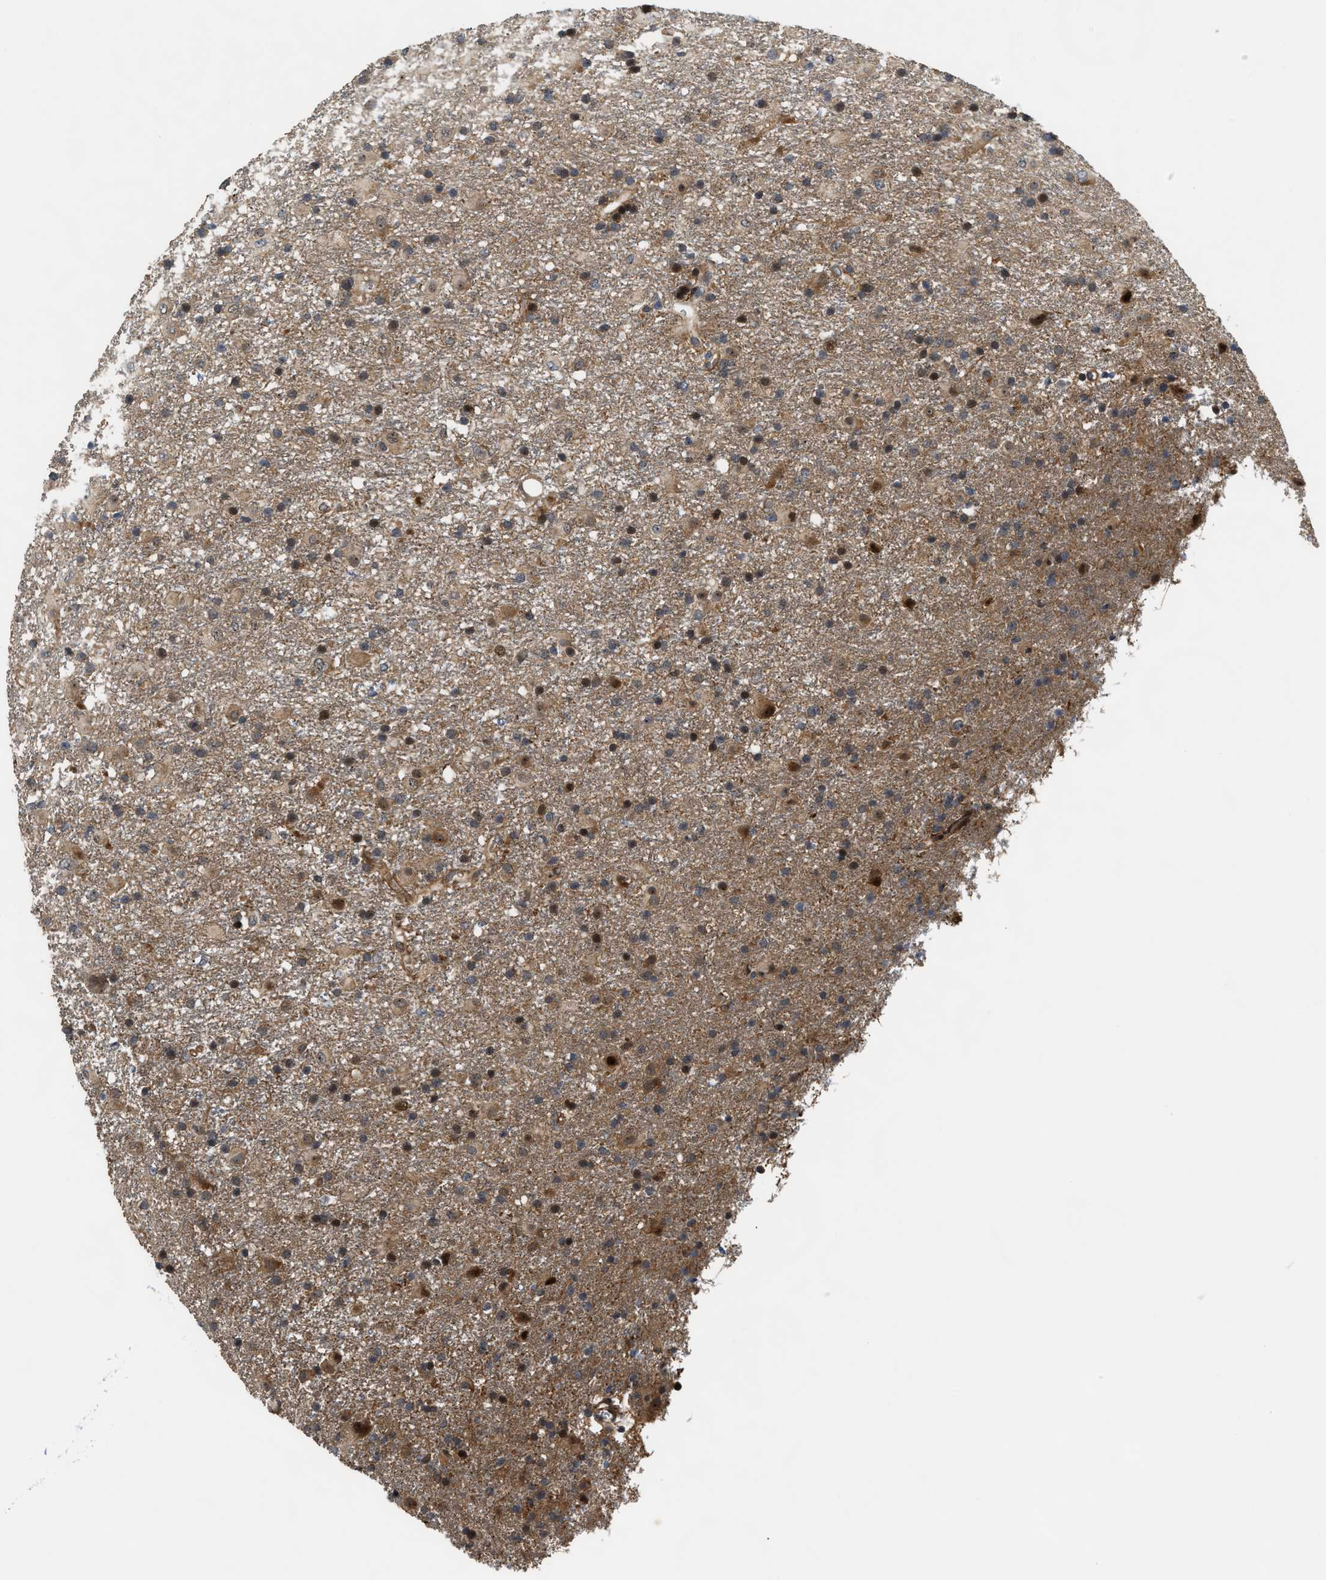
{"staining": {"intensity": "moderate", "quantity": "25%-75%", "location": "cytoplasmic/membranous,nuclear"}, "tissue": "glioma", "cell_type": "Tumor cells", "image_type": "cancer", "snomed": [{"axis": "morphology", "description": "Glioma, malignant, Low grade"}, {"axis": "topography", "description": "Brain"}], "caption": "About 25%-75% of tumor cells in human malignant low-grade glioma demonstrate moderate cytoplasmic/membranous and nuclear protein expression as visualized by brown immunohistochemical staining.", "gene": "ALDH3A2", "patient": {"sex": "male", "age": 65}}